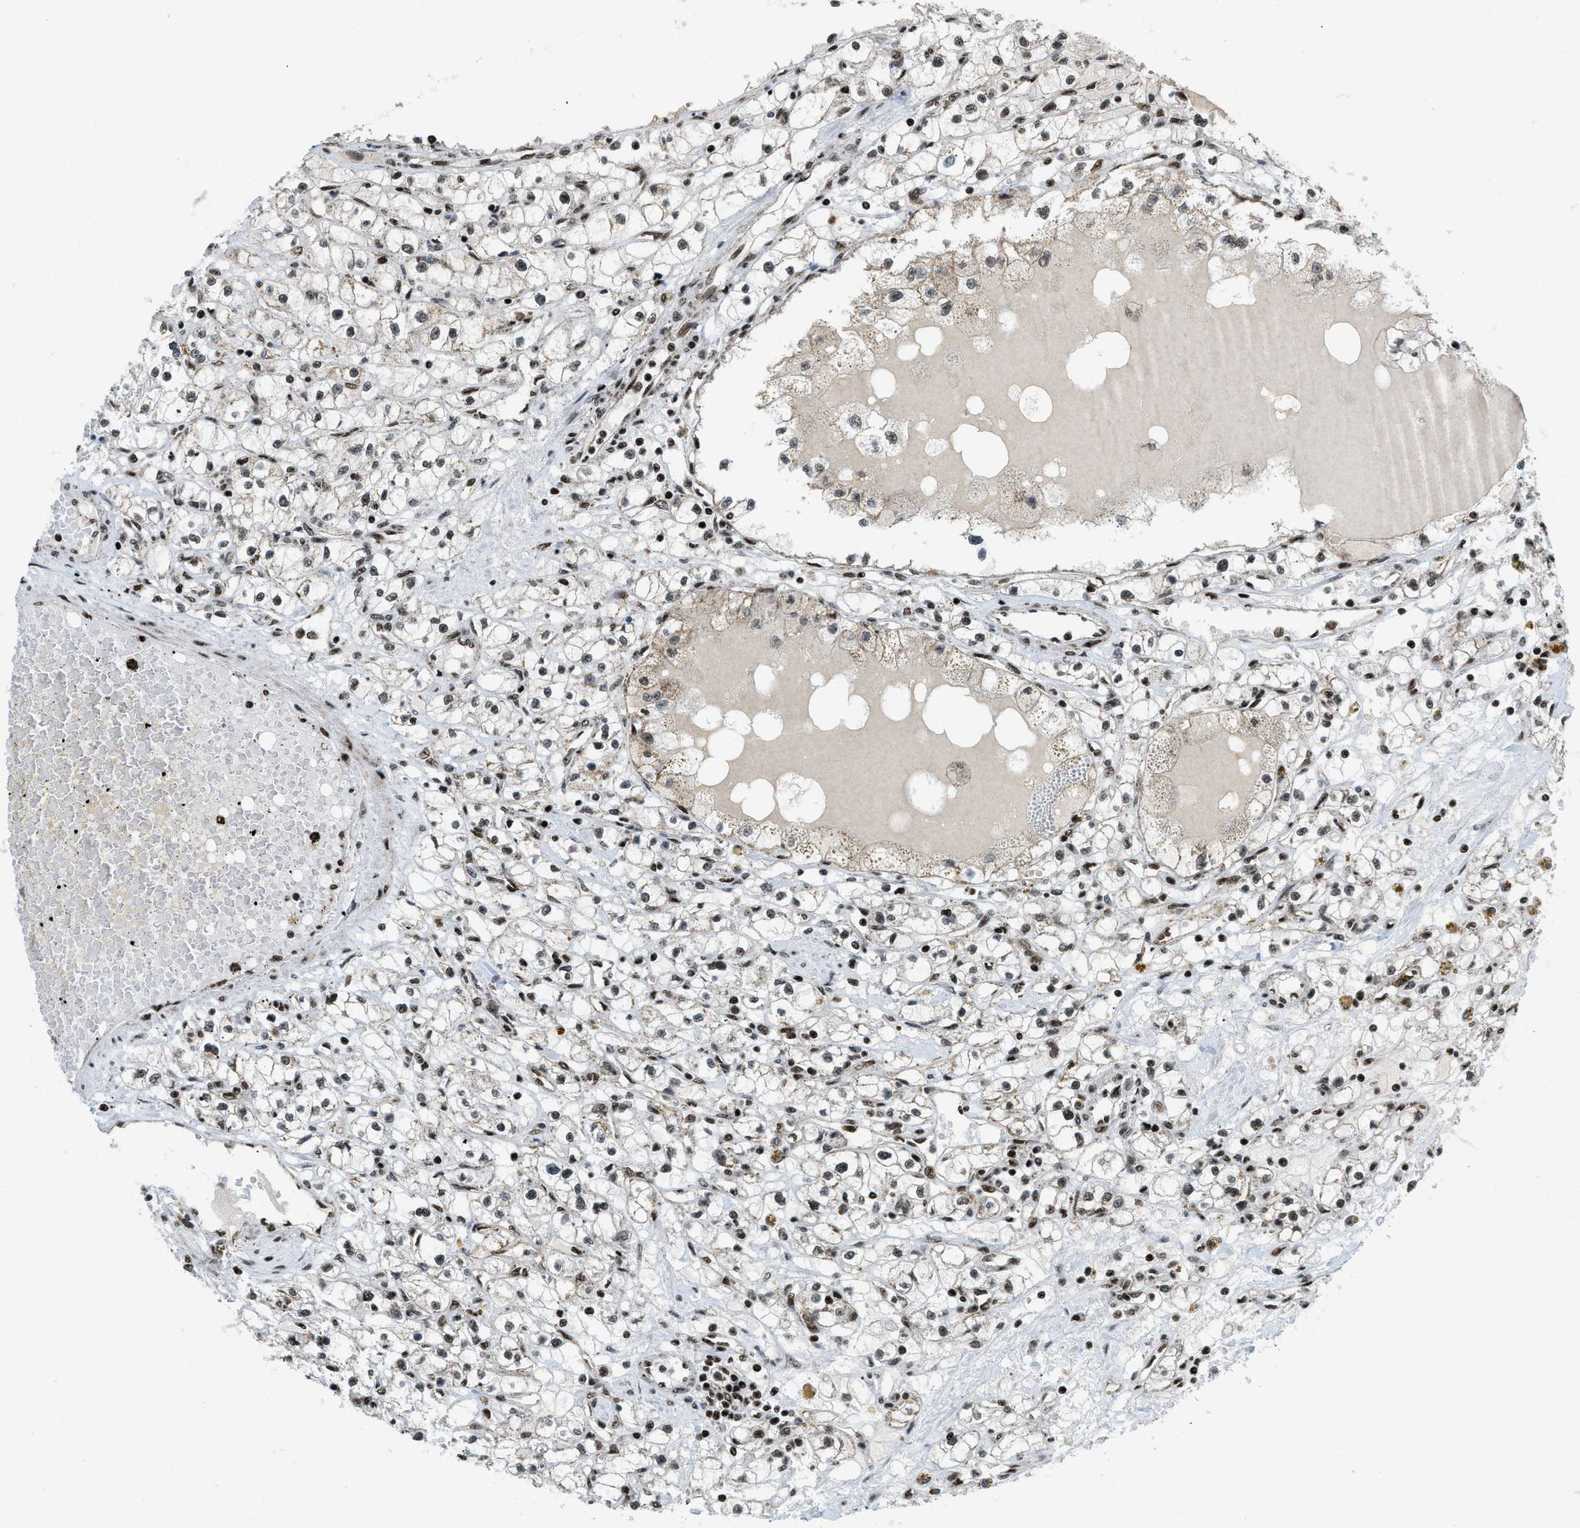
{"staining": {"intensity": "strong", "quantity": ">75%", "location": "nuclear"}, "tissue": "renal cancer", "cell_type": "Tumor cells", "image_type": "cancer", "snomed": [{"axis": "morphology", "description": "Adenocarcinoma, NOS"}, {"axis": "topography", "description": "Kidney"}], "caption": "Strong nuclear protein expression is present in about >75% of tumor cells in renal cancer (adenocarcinoma).", "gene": "GABPB1", "patient": {"sex": "male", "age": 56}}